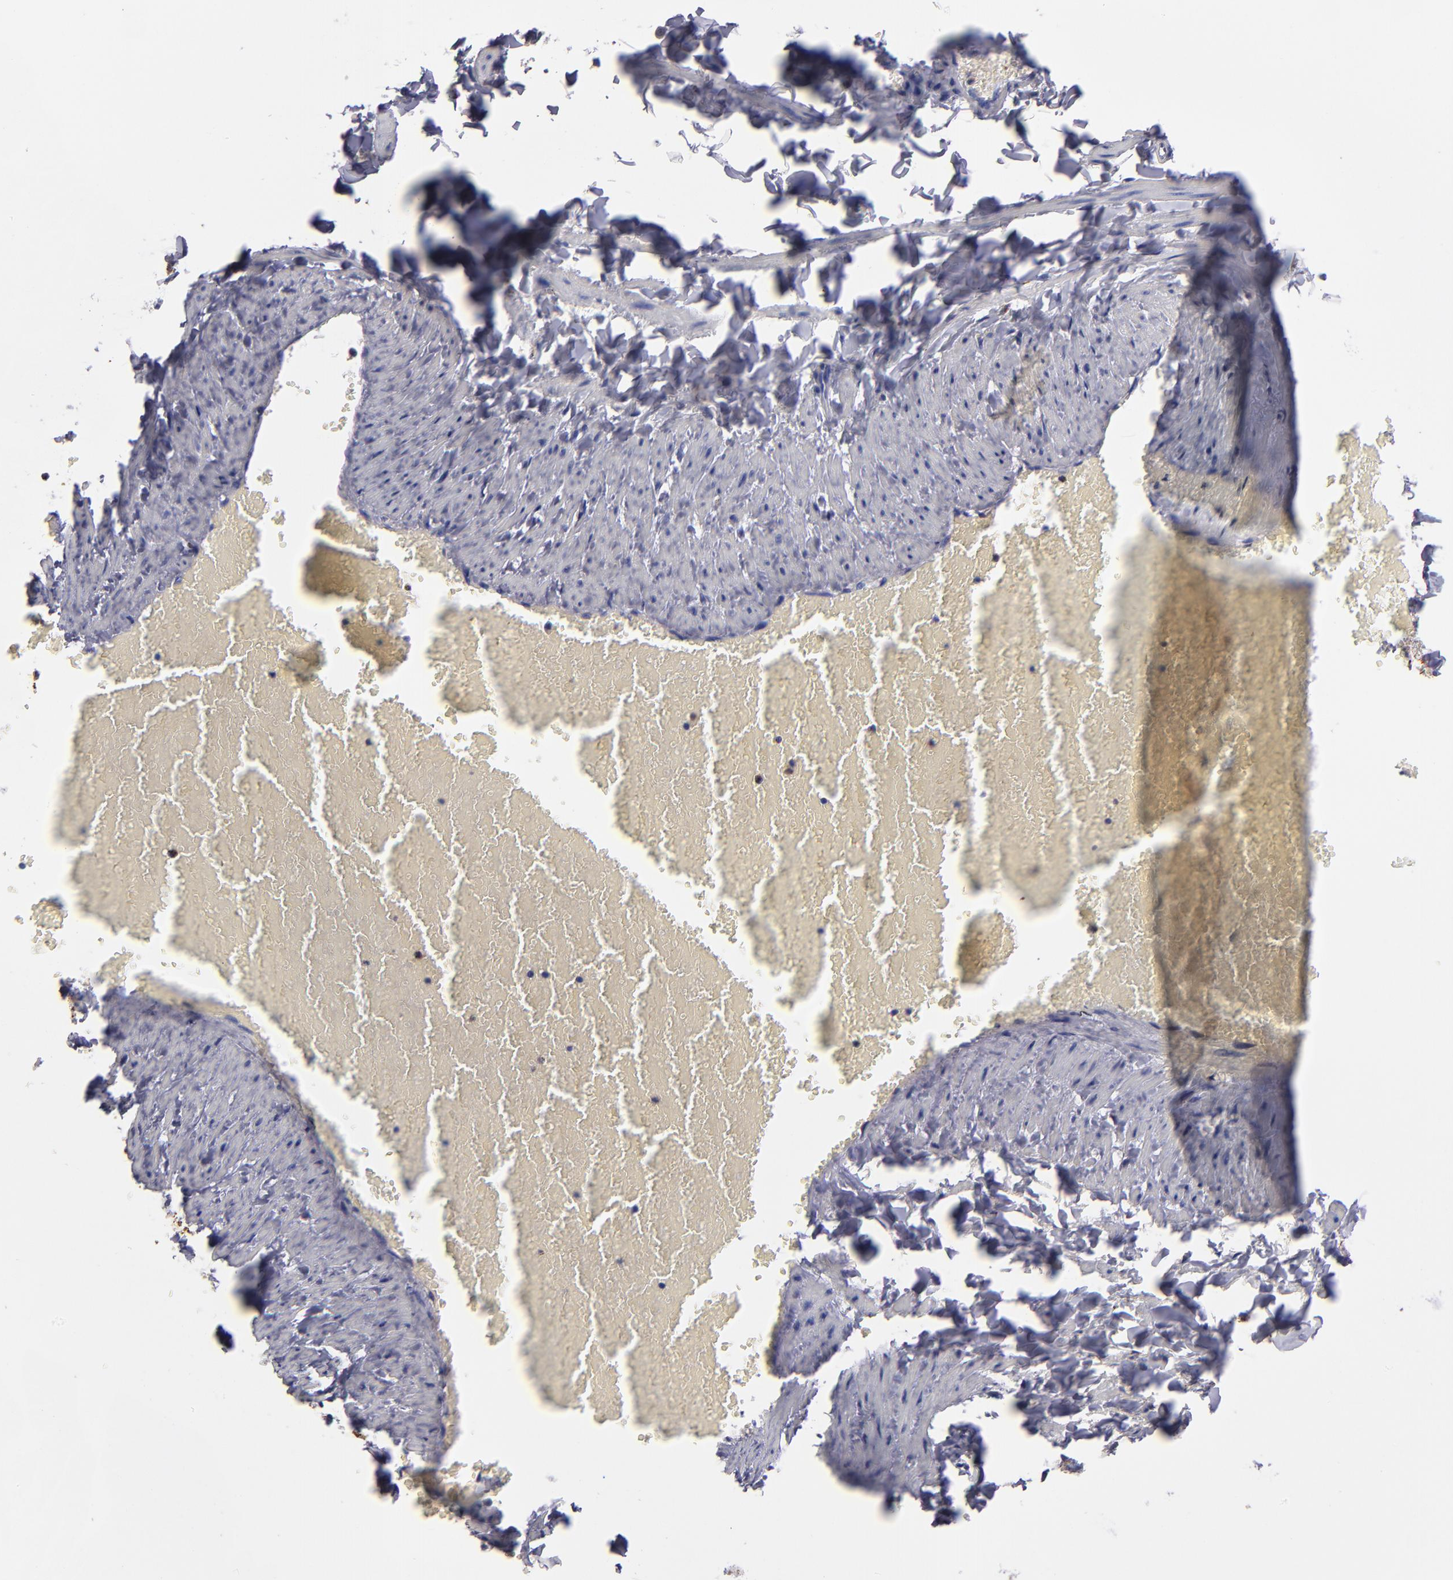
{"staining": {"intensity": "negative", "quantity": "none", "location": "none"}, "tissue": "adipose tissue", "cell_type": "Adipocytes", "image_type": "normal", "snomed": [{"axis": "morphology", "description": "Normal tissue, NOS"}, {"axis": "topography", "description": "Vascular tissue"}], "caption": "Immunohistochemistry photomicrograph of benign adipose tissue: adipose tissue stained with DAB demonstrates no significant protein positivity in adipocytes. The staining is performed using DAB brown chromogen with nuclei counter-stained in using hematoxylin.", "gene": "CTSS", "patient": {"sex": "male", "age": 41}}